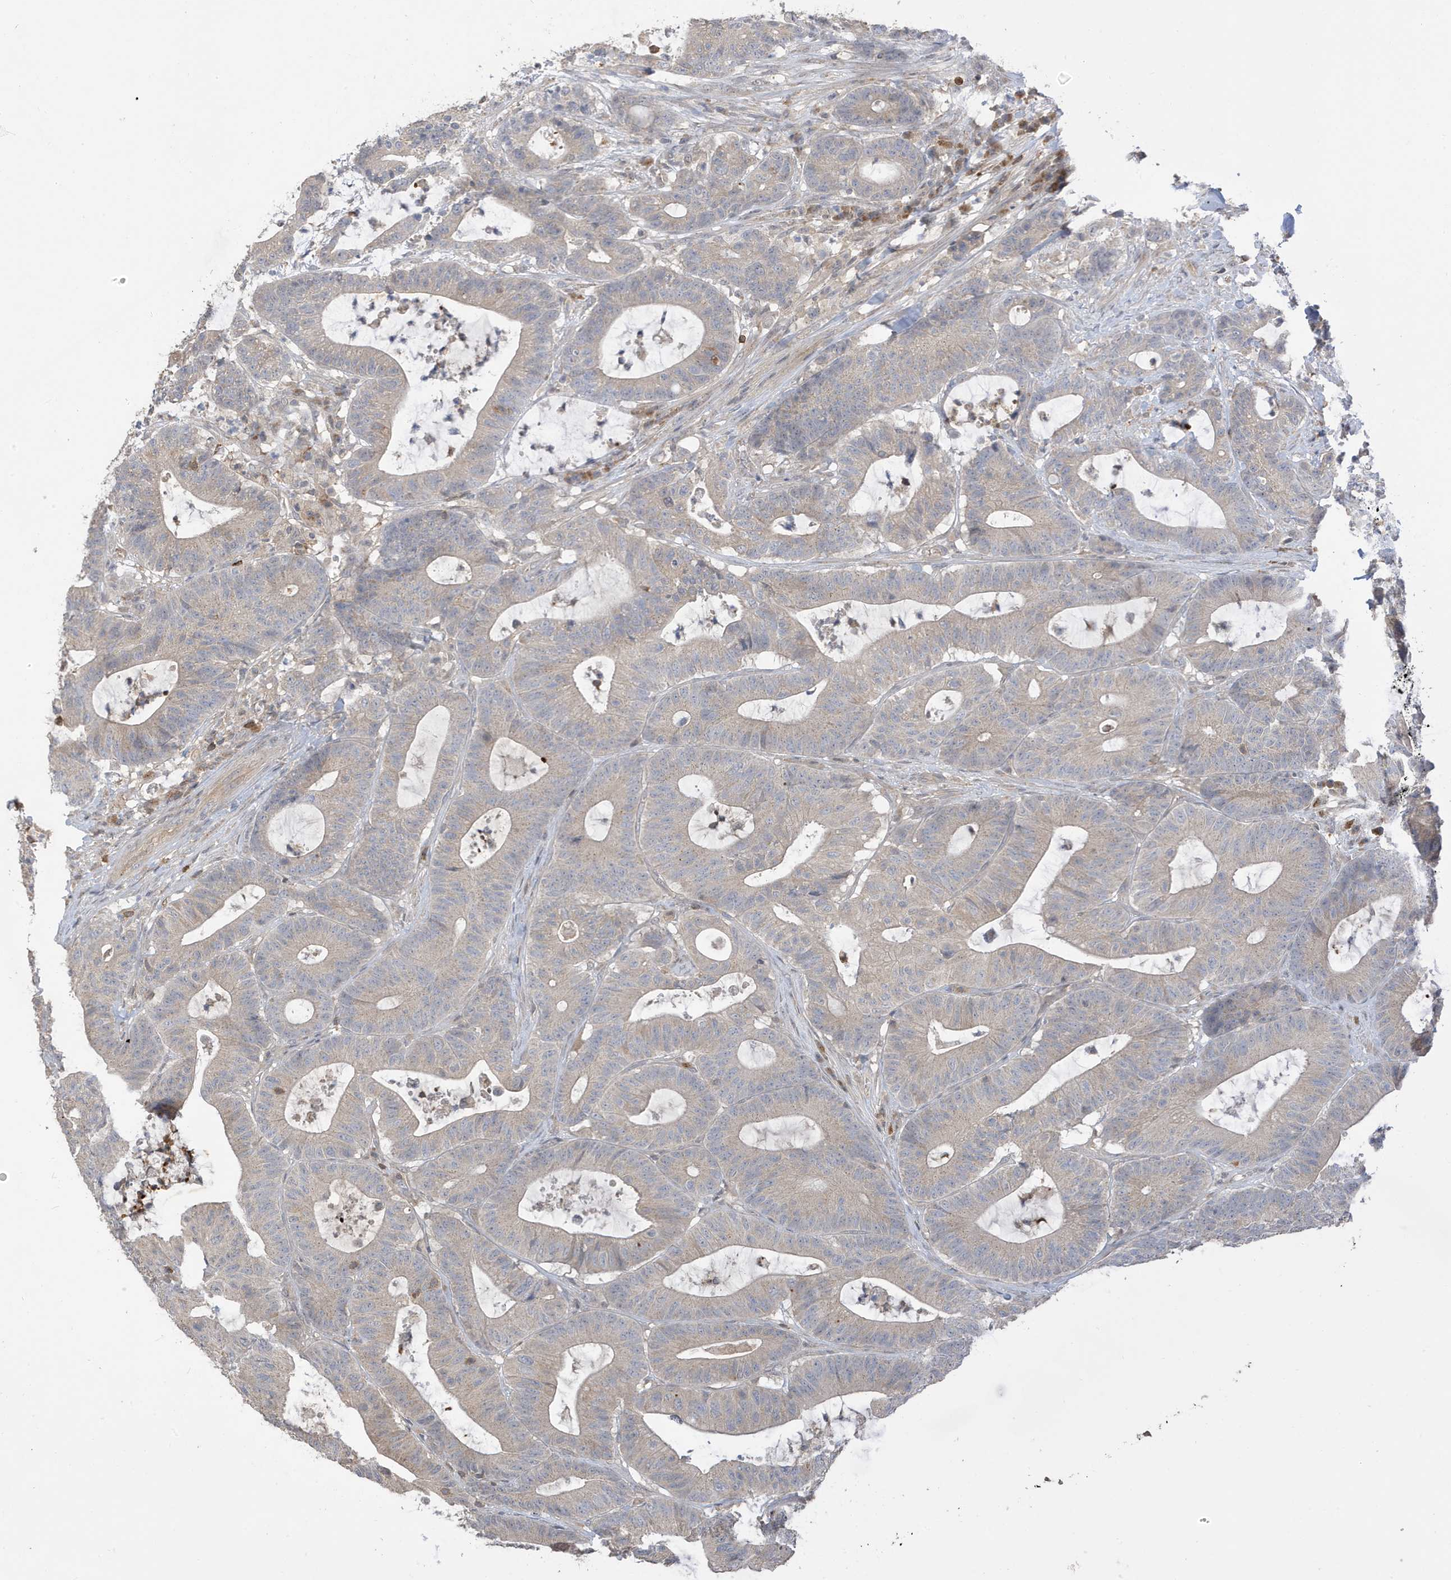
{"staining": {"intensity": "weak", "quantity": "<25%", "location": "cytoplasmic/membranous"}, "tissue": "colorectal cancer", "cell_type": "Tumor cells", "image_type": "cancer", "snomed": [{"axis": "morphology", "description": "Adenocarcinoma, NOS"}, {"axis": "topography", "description": "Colon"}], "caption": "Immunohistochemical staining of human colorectal cancer (adenocarcinoma) demonstrates no significant expression in tumor cells.", "gene": "TAB3", "patient": {"sex": "female", "age": 84}}